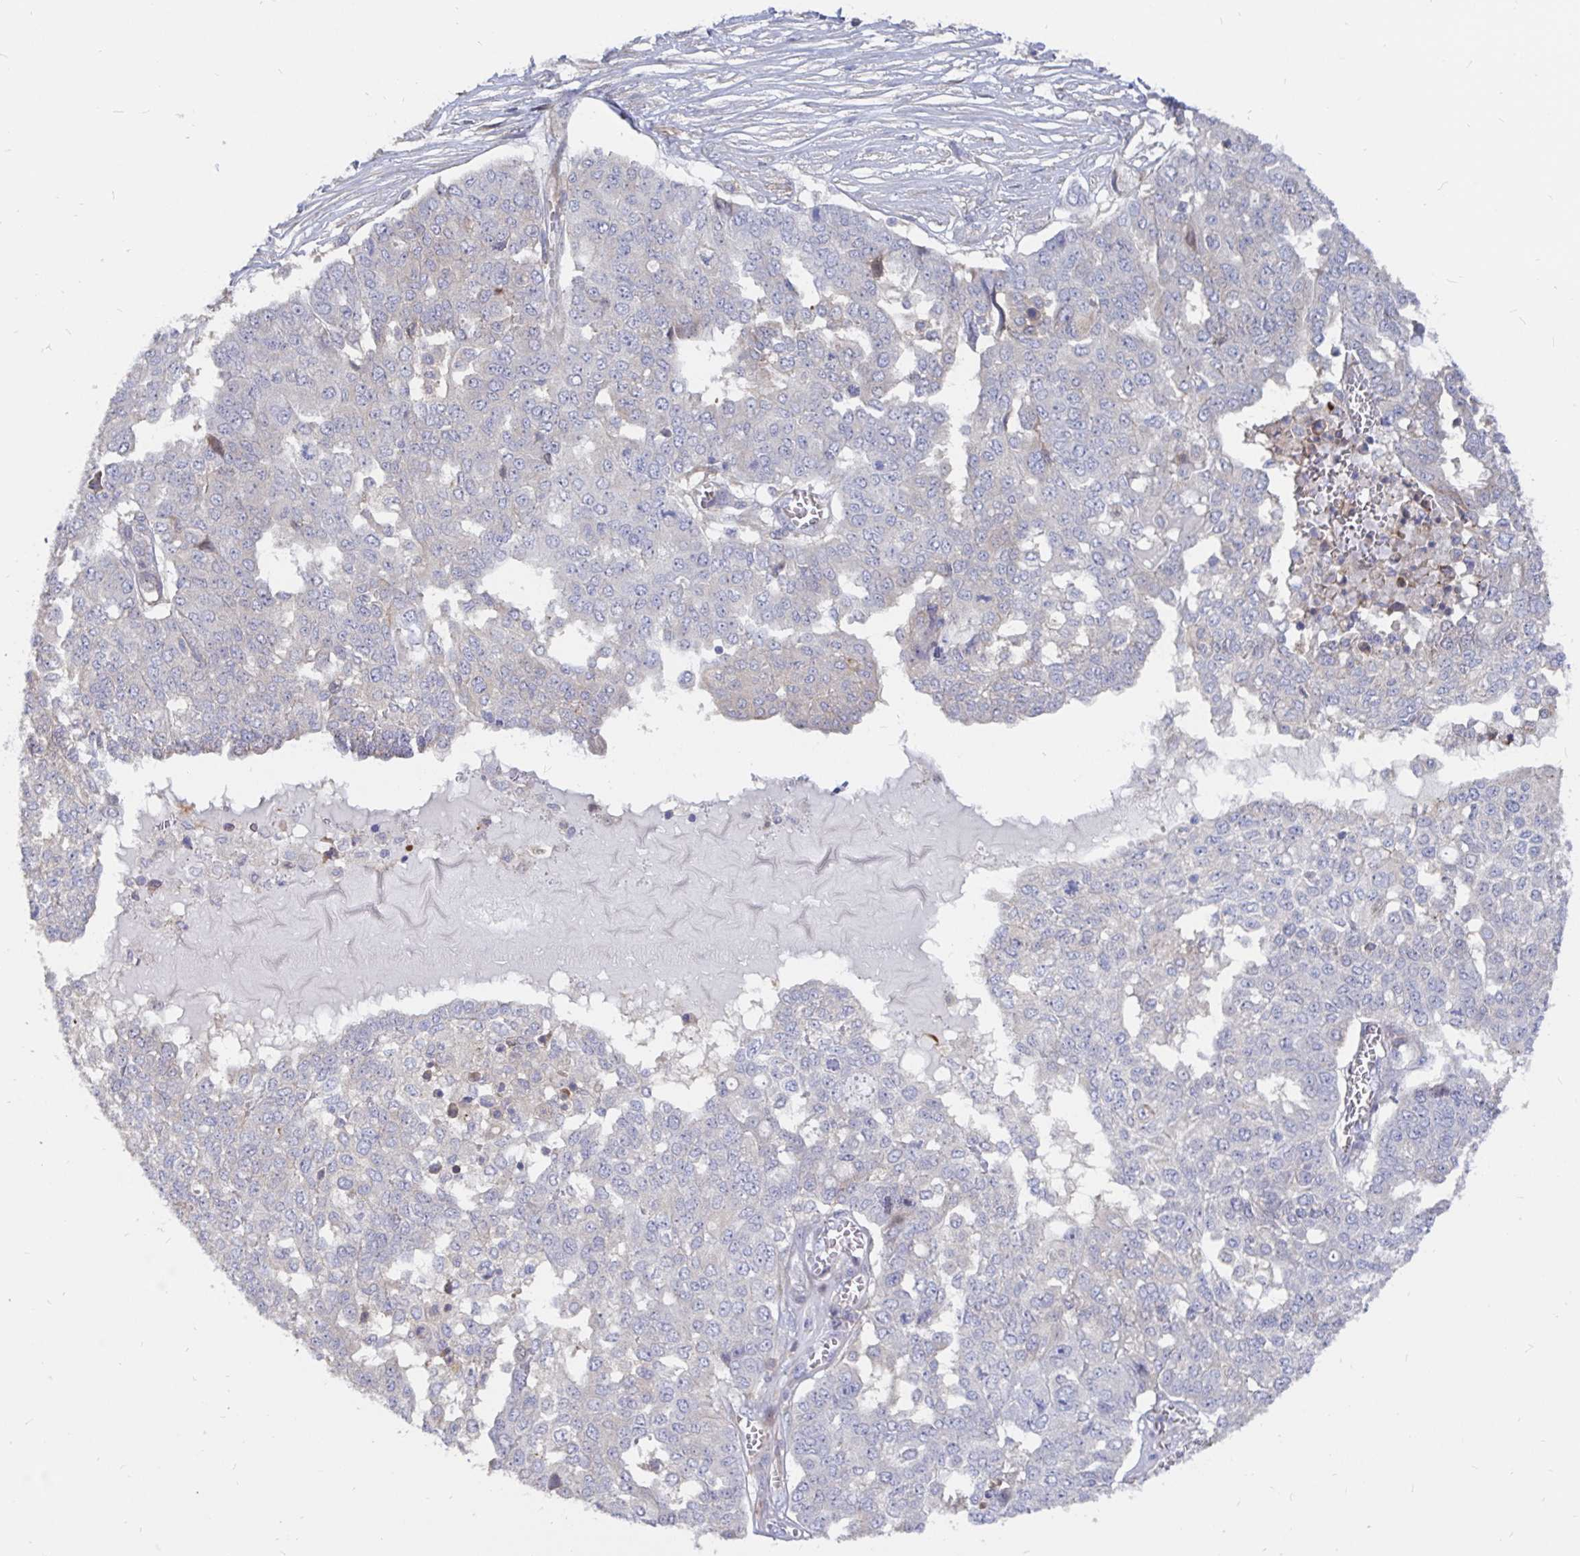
{"staining": {"intensity": "negative", "quantity": "none", "location": "none"}, "tissue": "ovarian cancer", "cell_type": "Tumor cells", "image_type": "cancer", "snomed": [{"axis": "morphology", "description": "Cystadenocarcinoma, serous, NOS"}, {"axis": "topography", "description": "Soft tissue"}, {"axis": "topography", "description": "Ovary"}], "caption": "Human ovarian cancer stained for a protein using IHC demonstrates no staining in tumor cells.", "gene": "KCTD19", "patient": {"sex": "female", "age": 57}}